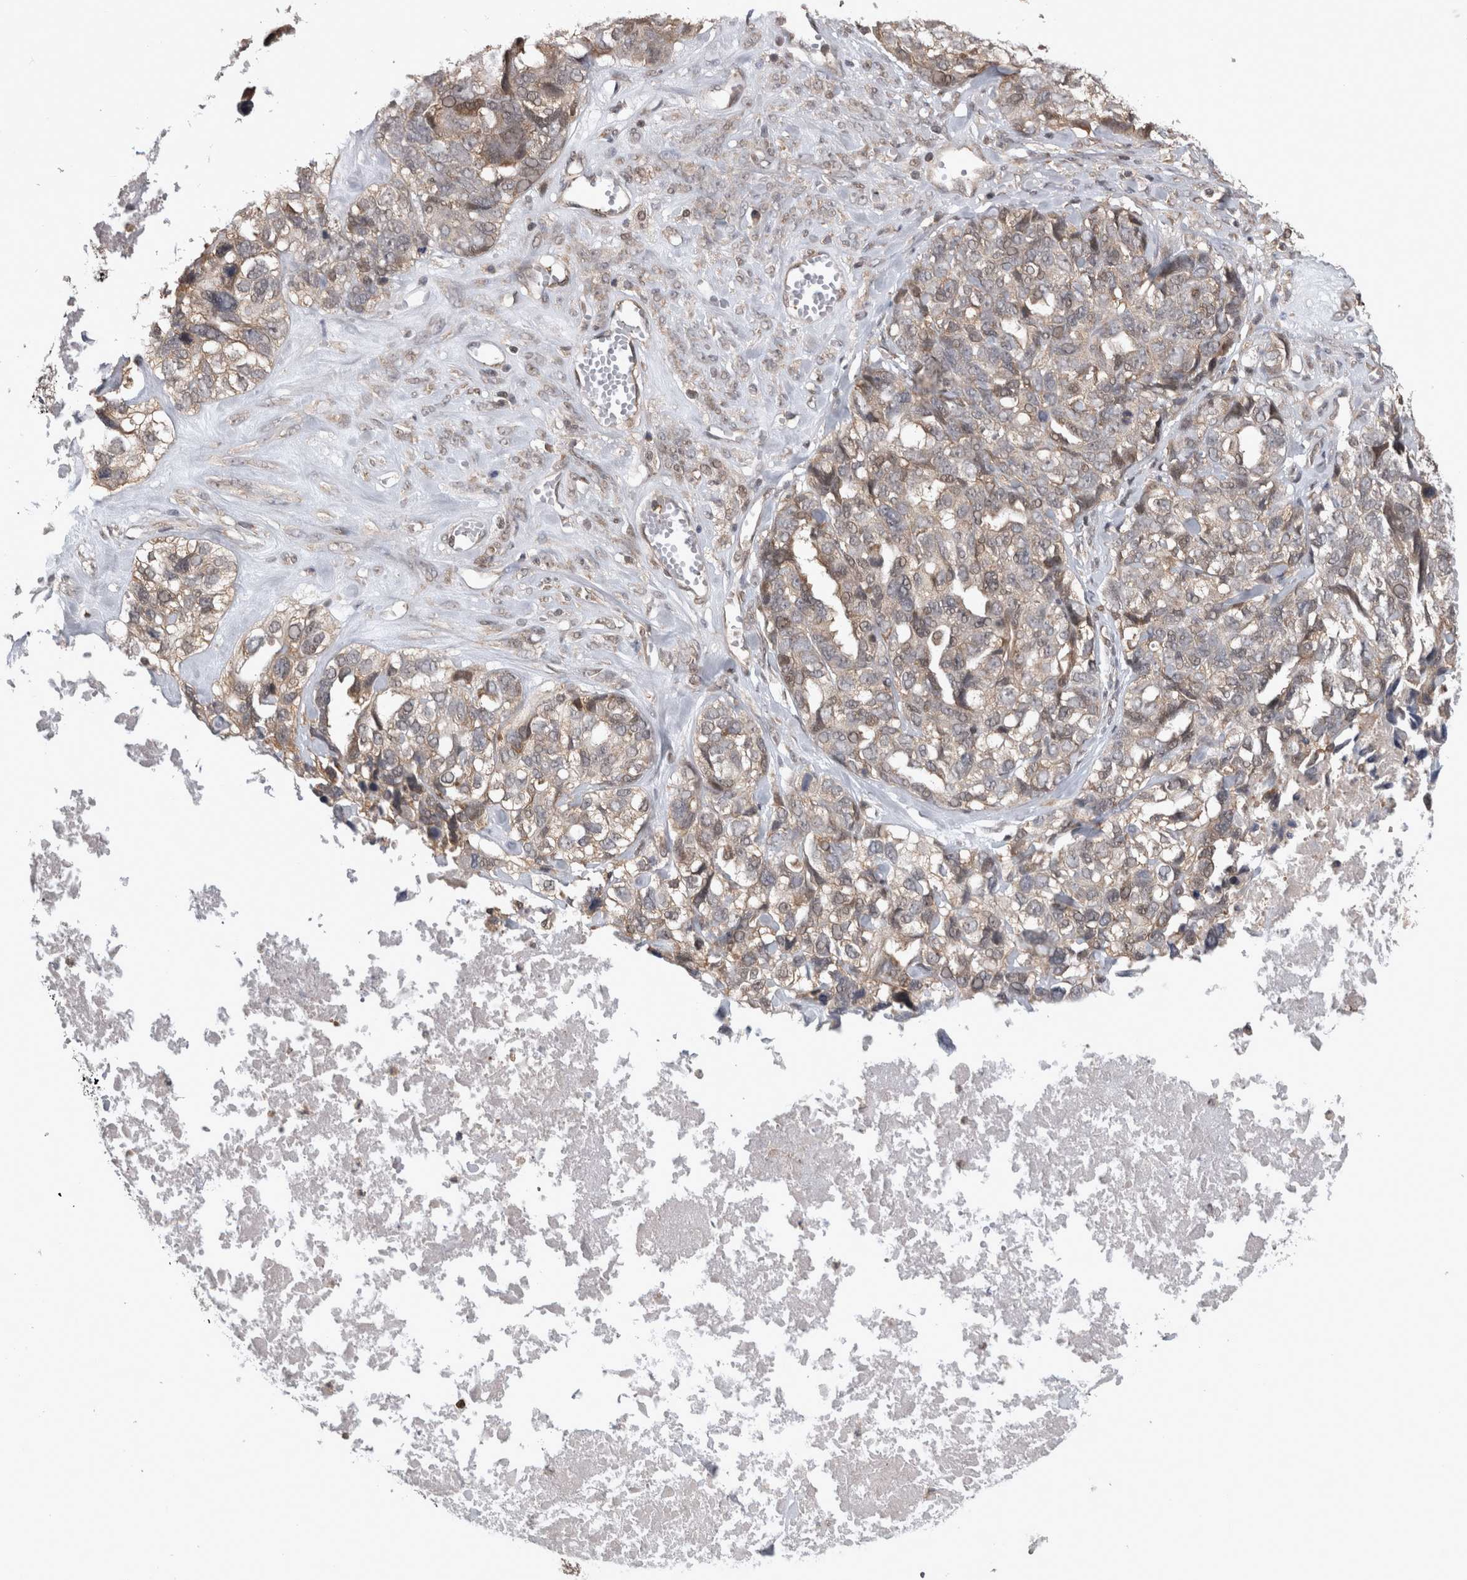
{"staining": {"intensity": "weak", "quantity": "<25%", "location": "cytoplasmic/membranous"}, "tissue": "ovarian cancer", "cell_type": "Tumor cells", "image_type": "cancer", "snomed": [{"axis": "morphology", "description": "Cystadenocarcinoma, serous, NOS"}, {"axis": "topography", "description": "Ovary"}], "caption": "Immunohistochemistry image of neoplastic tissue: human ovarian cancer stained with DAB (3,3'-diaminobenzidine) exhibits no significant protein expression in tumor cells.", "gene": "ATXN2", "patient": {"sex": "female", "age": 79}}